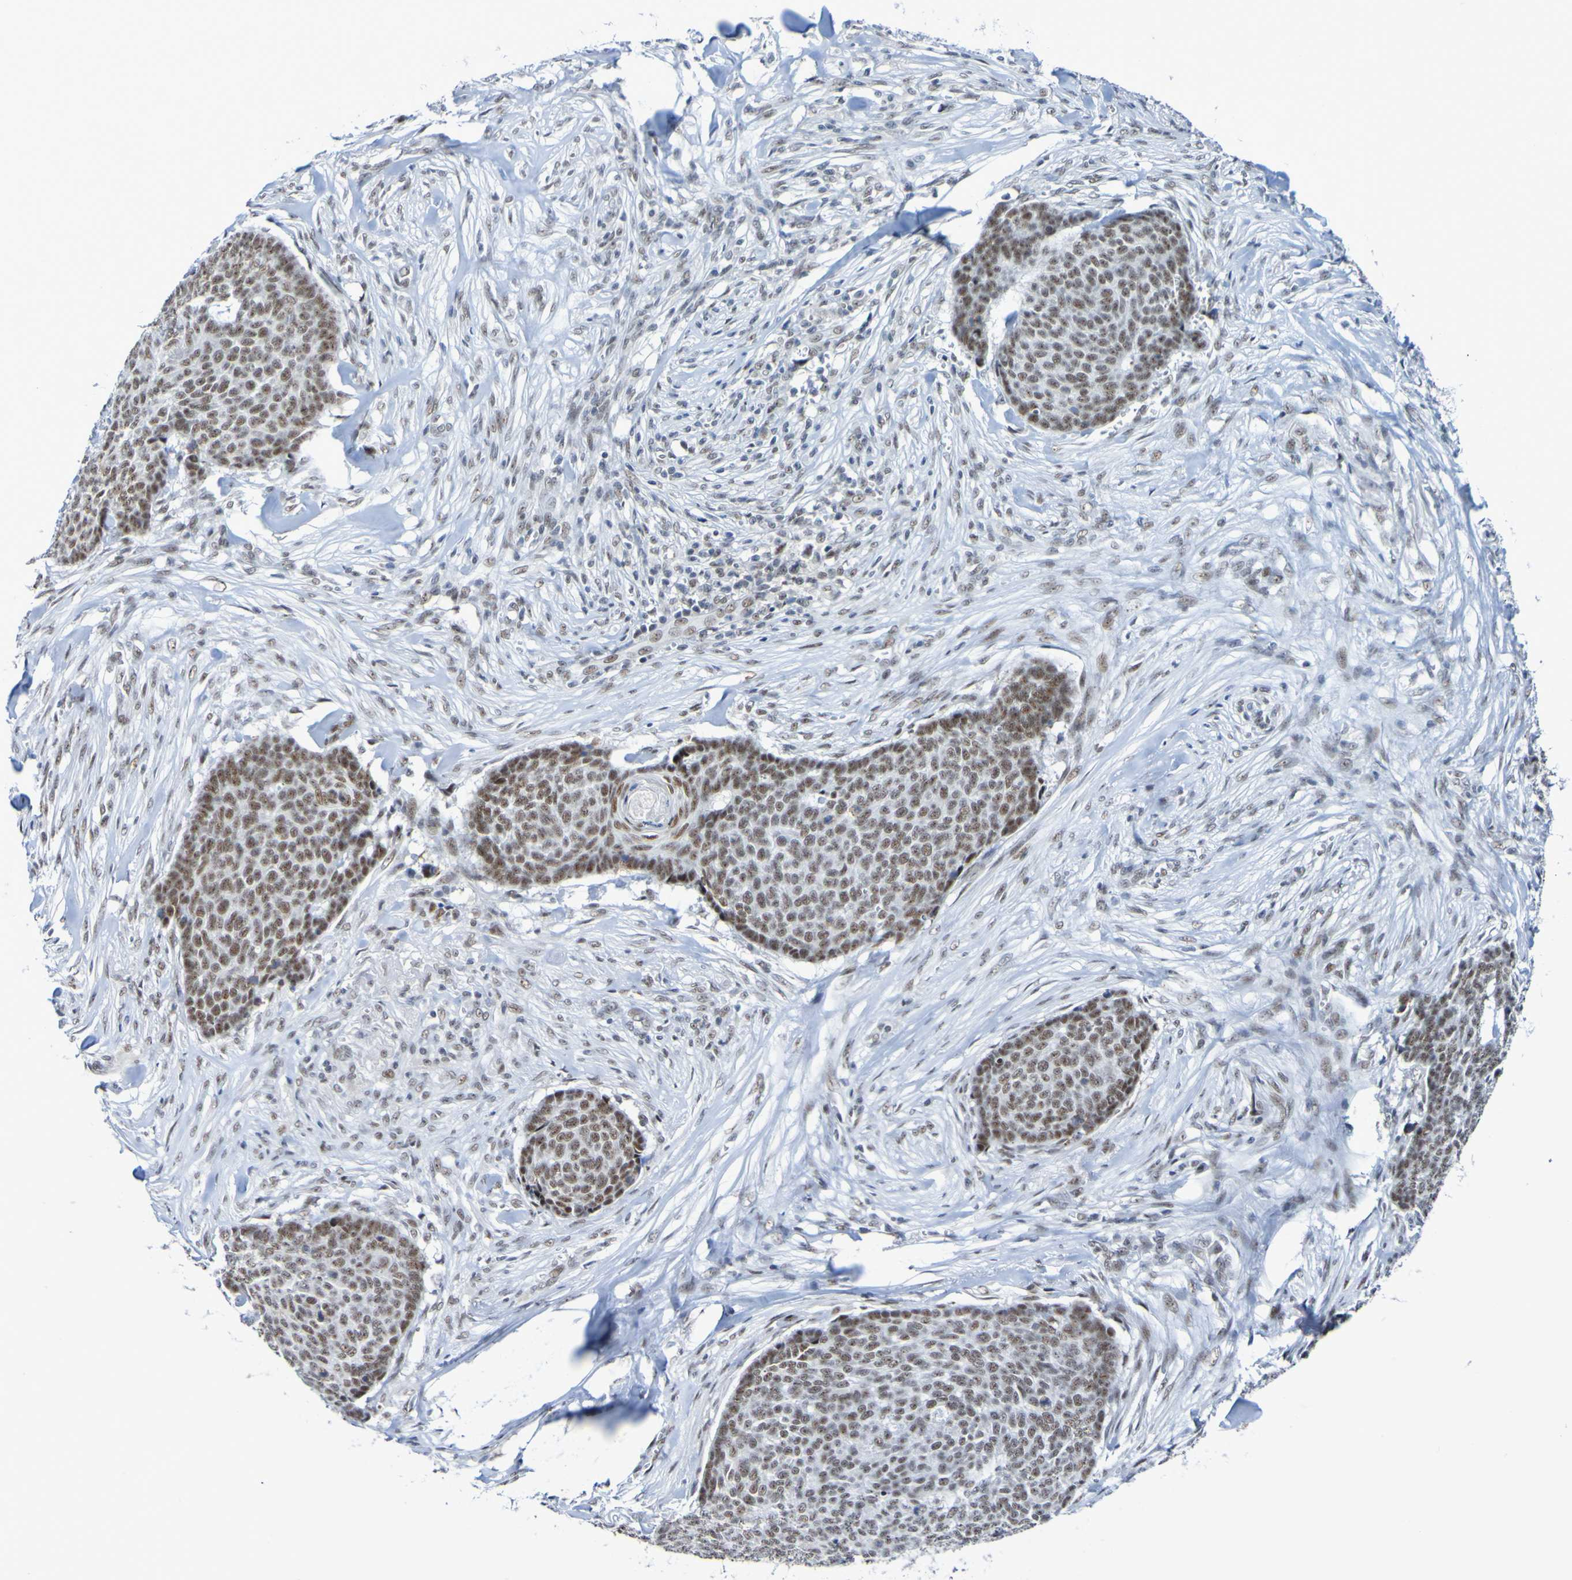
{"staining": {"intensity": "moderate", "quantity": "25%-75%", "location": "nuclear"}, "tissue": "skin cancer", "cell_type": "Tumor cells", "image_type": "cancer", "snomed": [{"axis": "morphology", "description": "Basal cell carcinoma"}, {"axis": "topography", "description": "Skin"}], "caption": "Tumor cells exhibit medium levels of moderate nuclear positivity in about 25%-75% of cells in skin cancer. (Stains: DAB (3,3'-diaminobenzidine) in brown, nuclei in blue, Microscopy: brightfield microscopy at high magnification).", "gene": "CDC5L", "patient": {"sex": "male", "age": 84}}